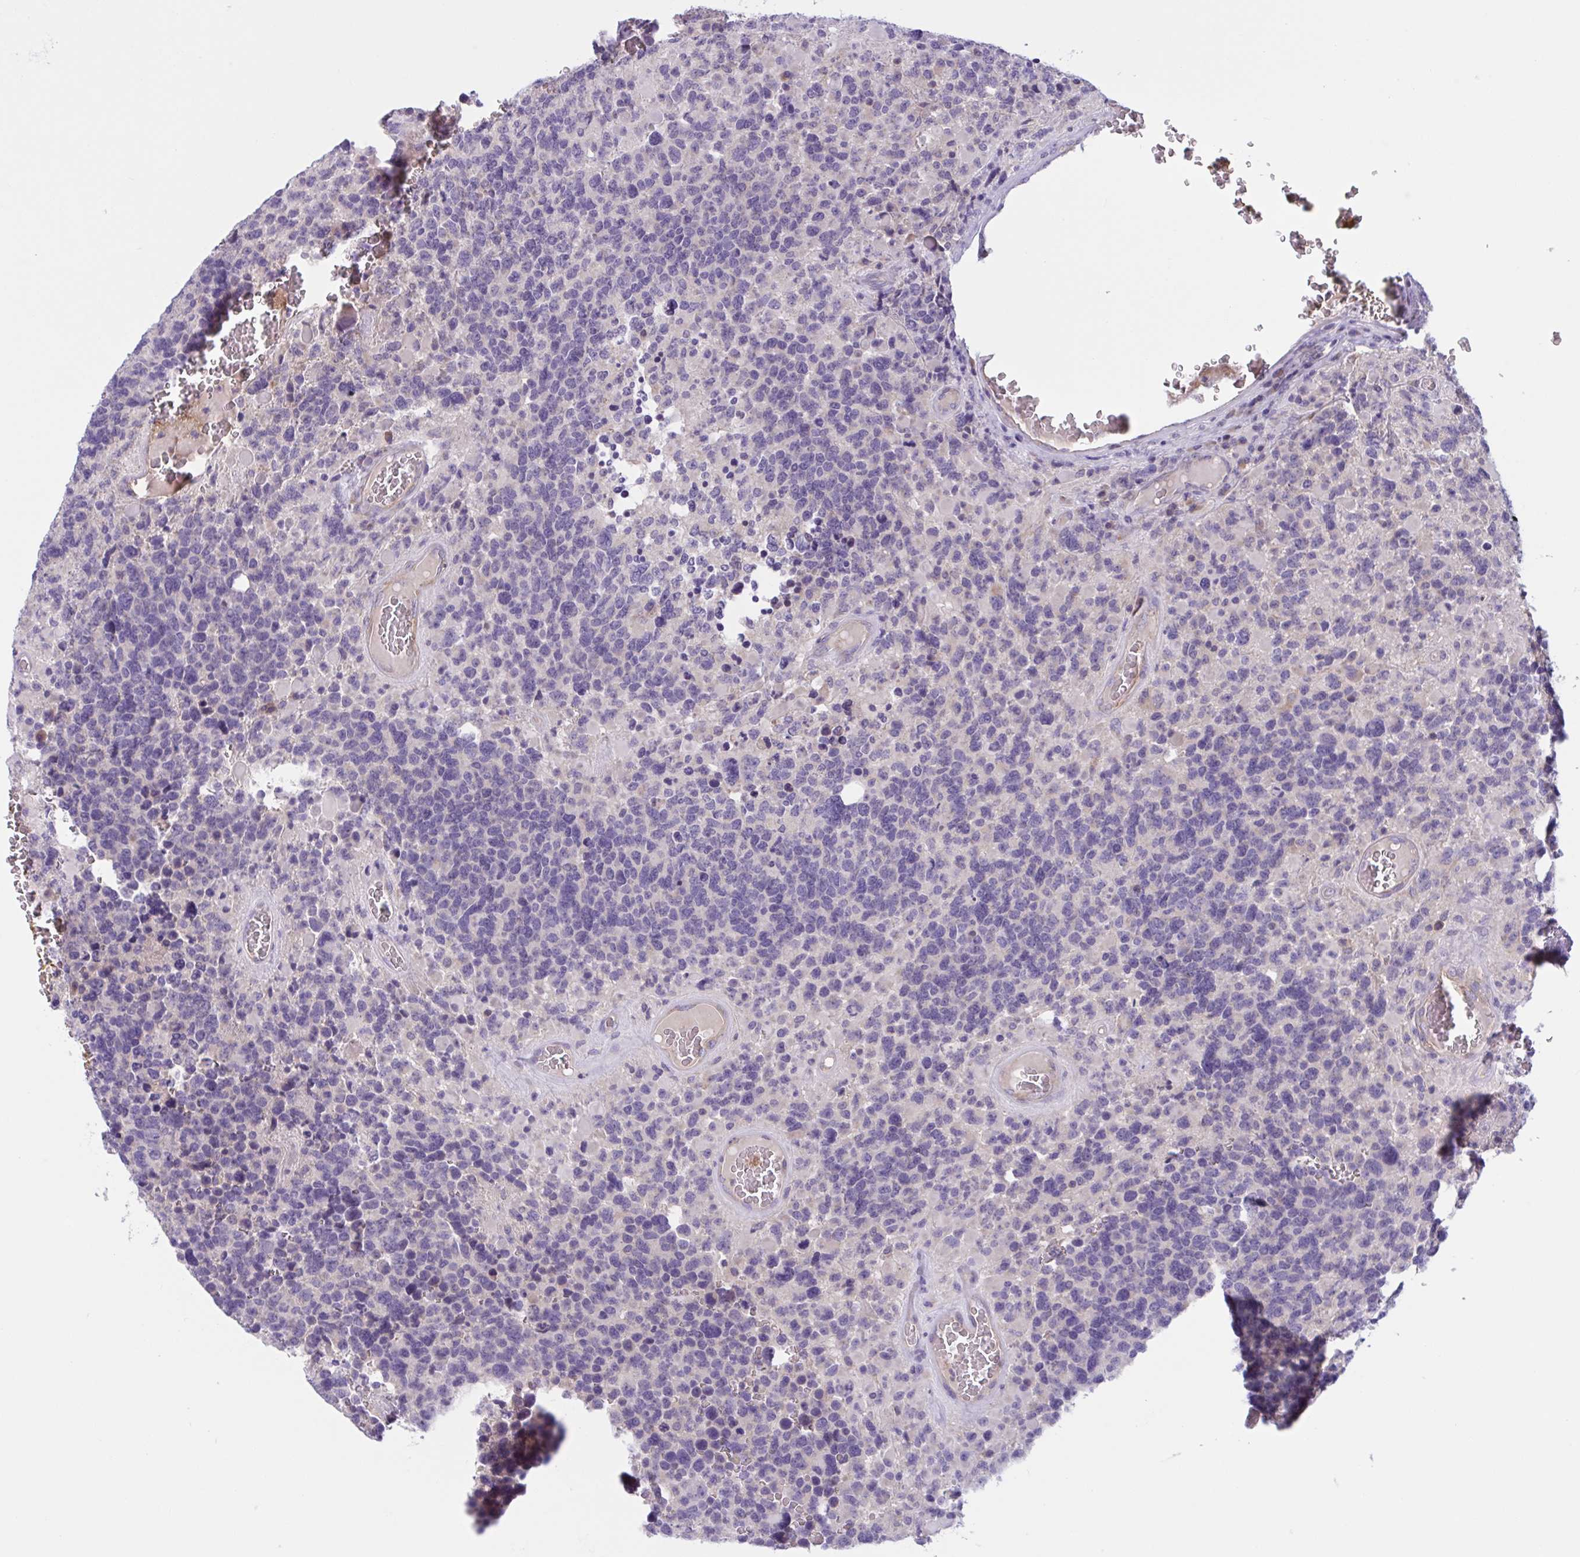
{"staining": {"intensity": "negative", "quantity": "none", "location": "none"}, "tissue": "glioma", "cell_type": "Tumor cells", "image_type": "cancer", "snomed": [{"axis": "morphology", "description": "Glioma, malignant, High grade"}, {"axis": "topography", "description": "Brain"}], "caption": "The micrograph reveals no significant expression in tumor cells of glioma.", "gene": "WNT9B", "patient": {"sex": "female", "age": 40}}